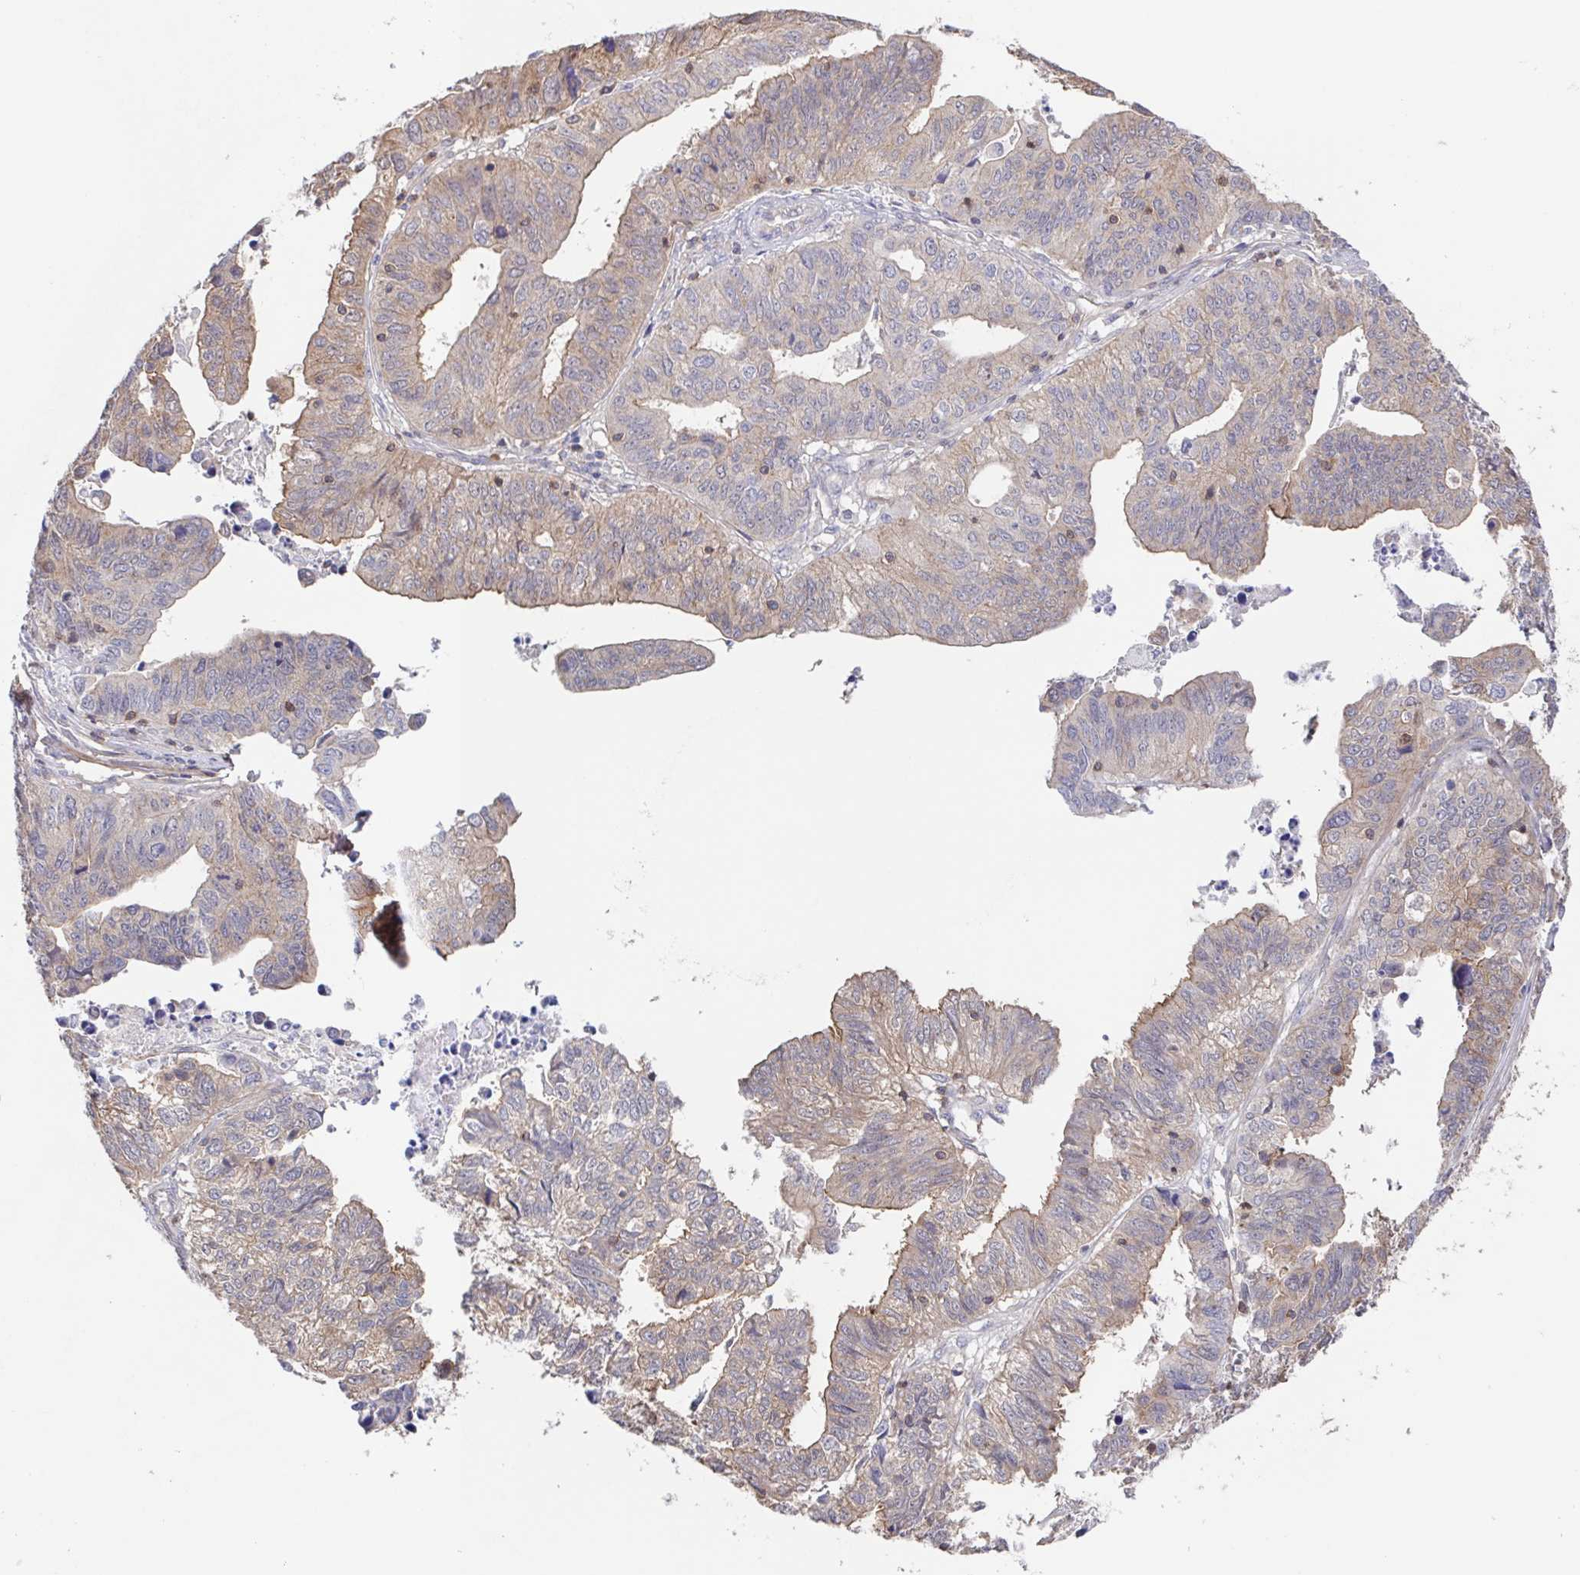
{"staining": {"intensity": "weak", "quantity": "25%-75%", "location": "cytoplasmic/membranous"}, "tissue": "stomach cancer", "cell_type": "Tumor cells", "image_type": "cancer", "snomed": [{"axis": "morphology", "description": "Adenocarcinoma, NOS"}, {"axis": "topography", "description": "Stomach, upper"}], "caption": "Stomach adenocarcinoma stained with a protein marker demonstrates weak staining in tumor cells.", "gene": "AGFG2", "patient": {"sex": "female", "age": 67}}